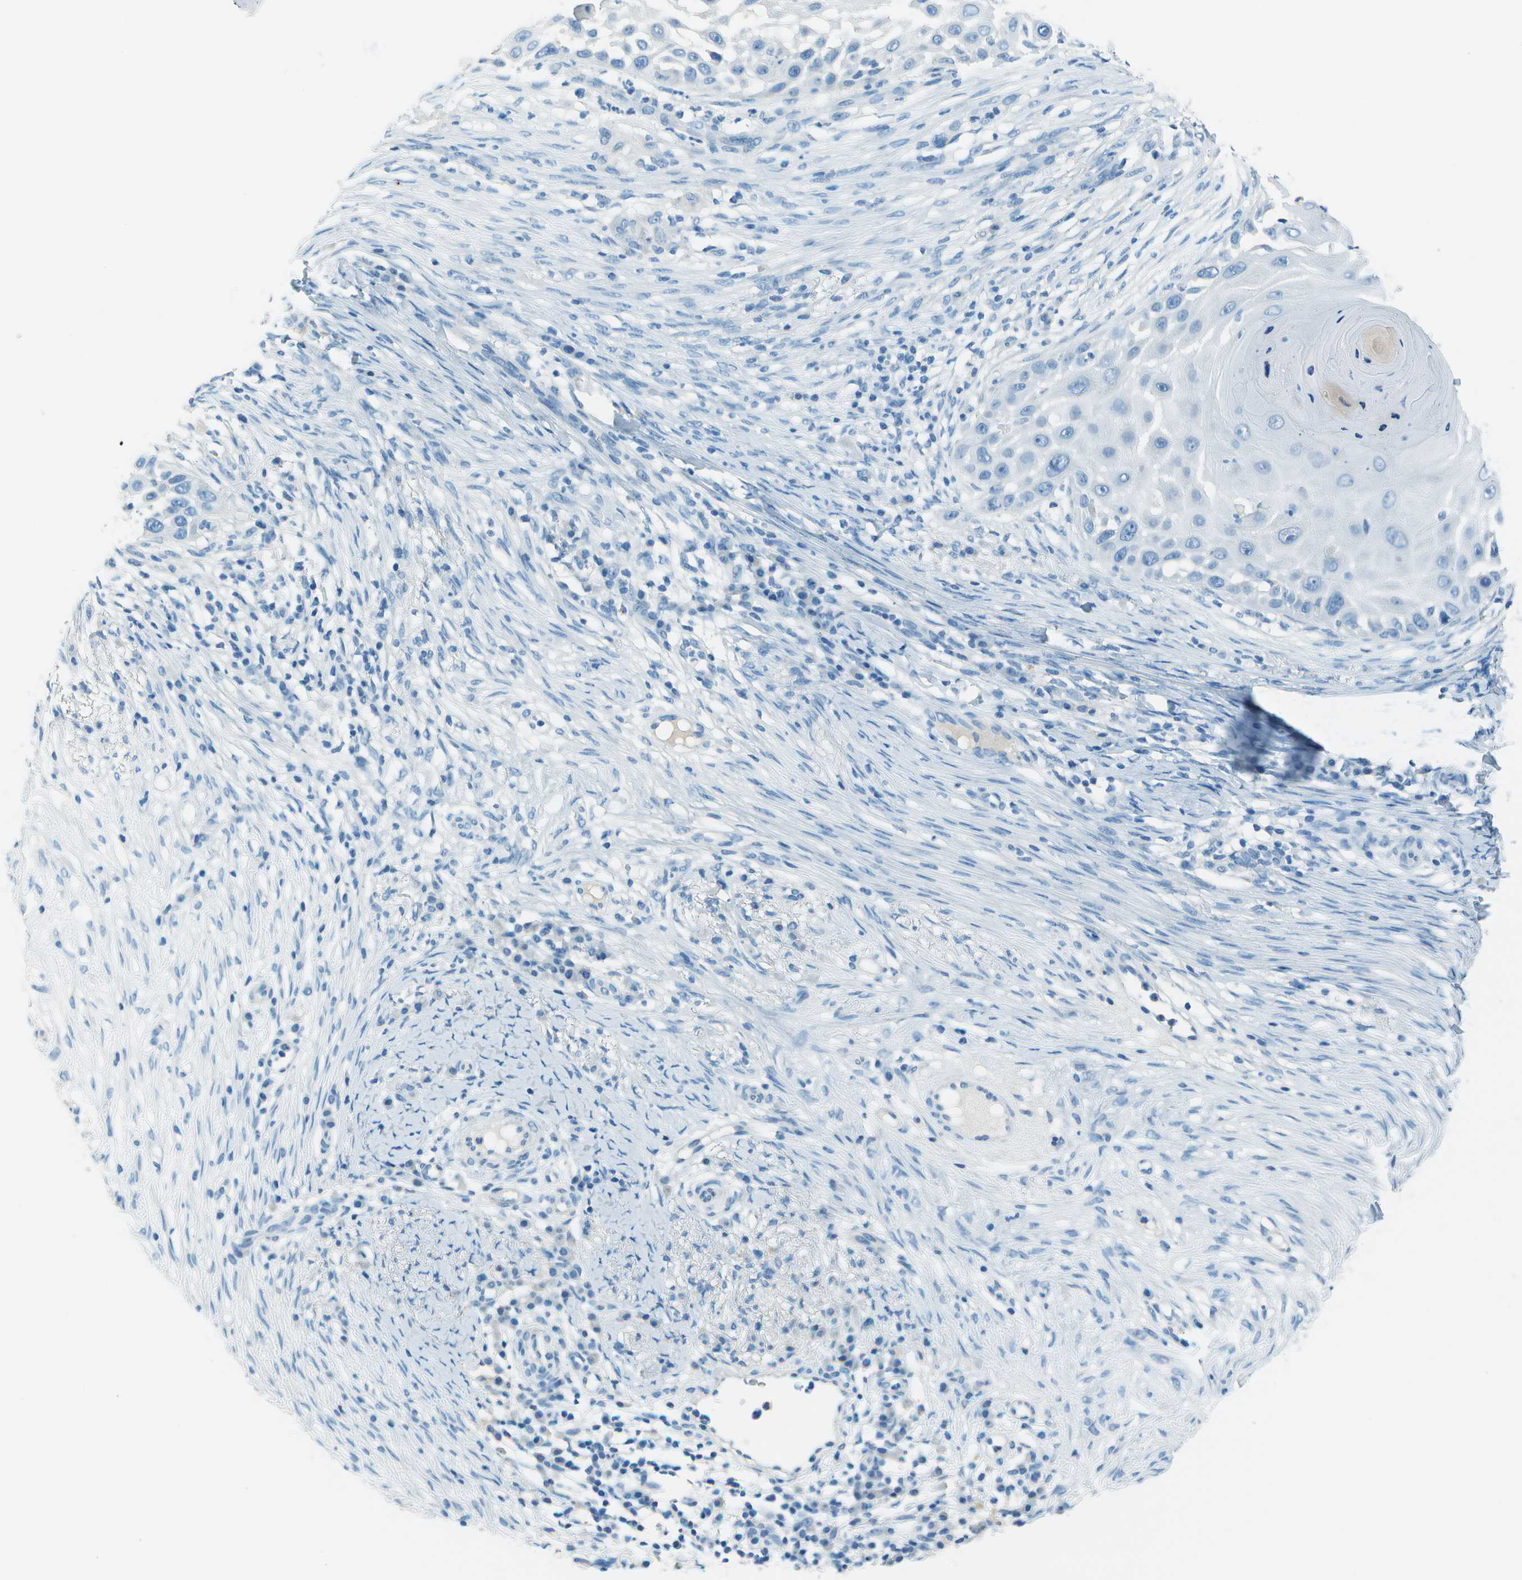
{"staining": {"intensity": "negative", "quantity": "none", "location": "none"}, "tissue": "skin cancer", "cell_type": "Tumor cells", "image_type": "cancer", "snomed": [{"axis": "morphology", "description": "Squamous cell carcinoma, NOS"}, {"axis": "topography", "description": "Skin"}], "caption": "A micrograph of human skin cancer (squamous cell carcinoma) is negative for staining in tumor cells. The staining was performed using DAB (3,3'-diaminobenzidine) to visualize the protein expression in brown, while the nuclei were stained in blue with hematoxylin (Magnification: 20x).", "gene": "FGF1", "patient": {"sex": "female", "age": 44}}